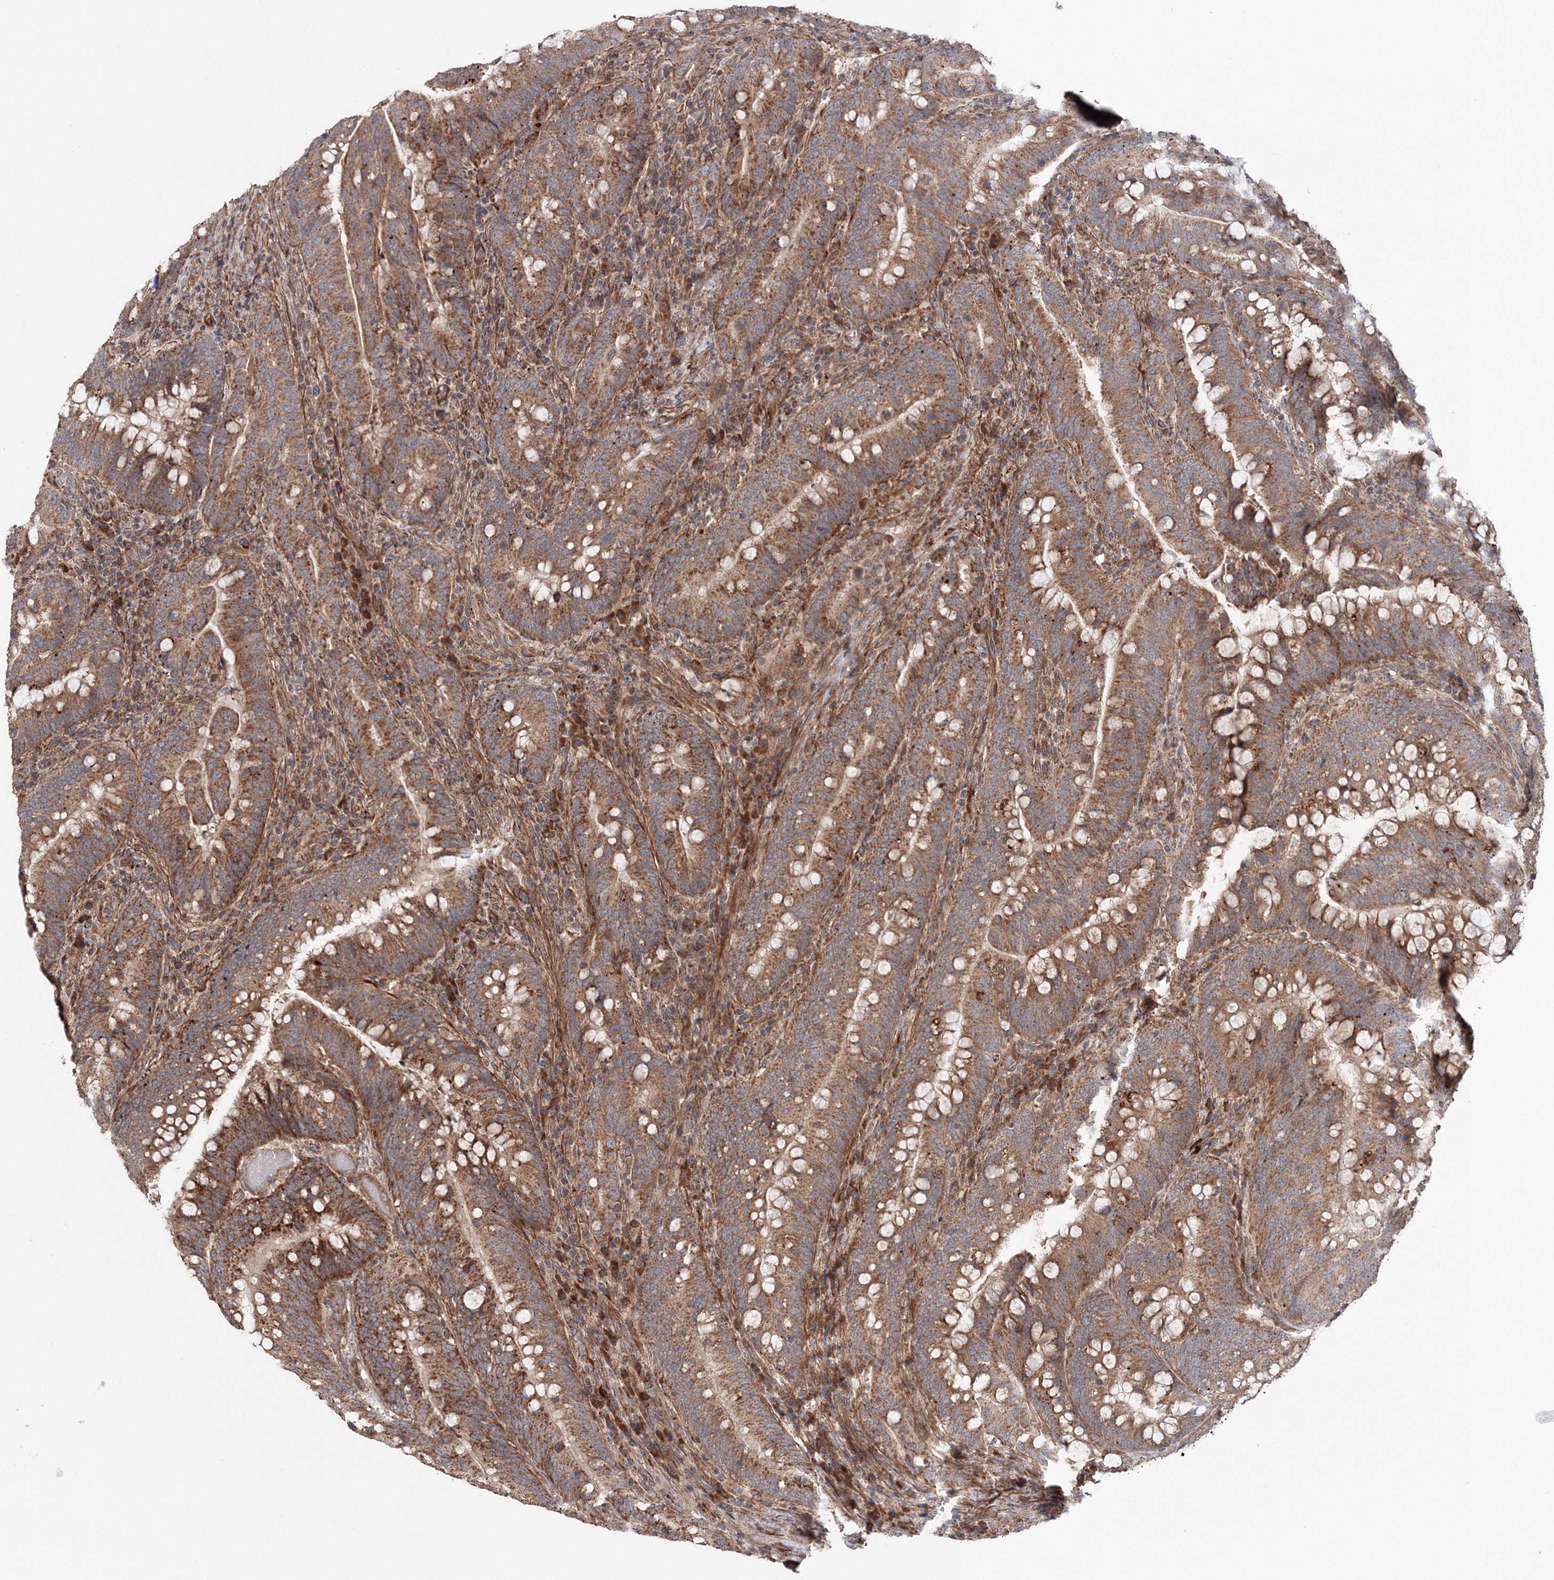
{"staining": {"intensity": "moderate", "quantity": ">75%", "location": "cytoplasmic/membranous"}, "tissue": "colorectal cancer", "cell_type": "Tumor cells", "image_type": "cancer", "snomed": [{"axis": "morphology", "description": "Adenocarcinoma, NOS"}, {"axis": "topography", "description": "Colon"}], "caption": "Immunohistochemical staining of human adenocarcinoma (colorectal) exhibits moderate cytoplasmic/membranous protein staining in approximately >75% of tumor cells. (DAB (3,3'-diaminobenzidine) IHC with brightfield microscopy, high magnification).", "gene": "NOA1", "patient": {"sex": "female", "age": 66}}